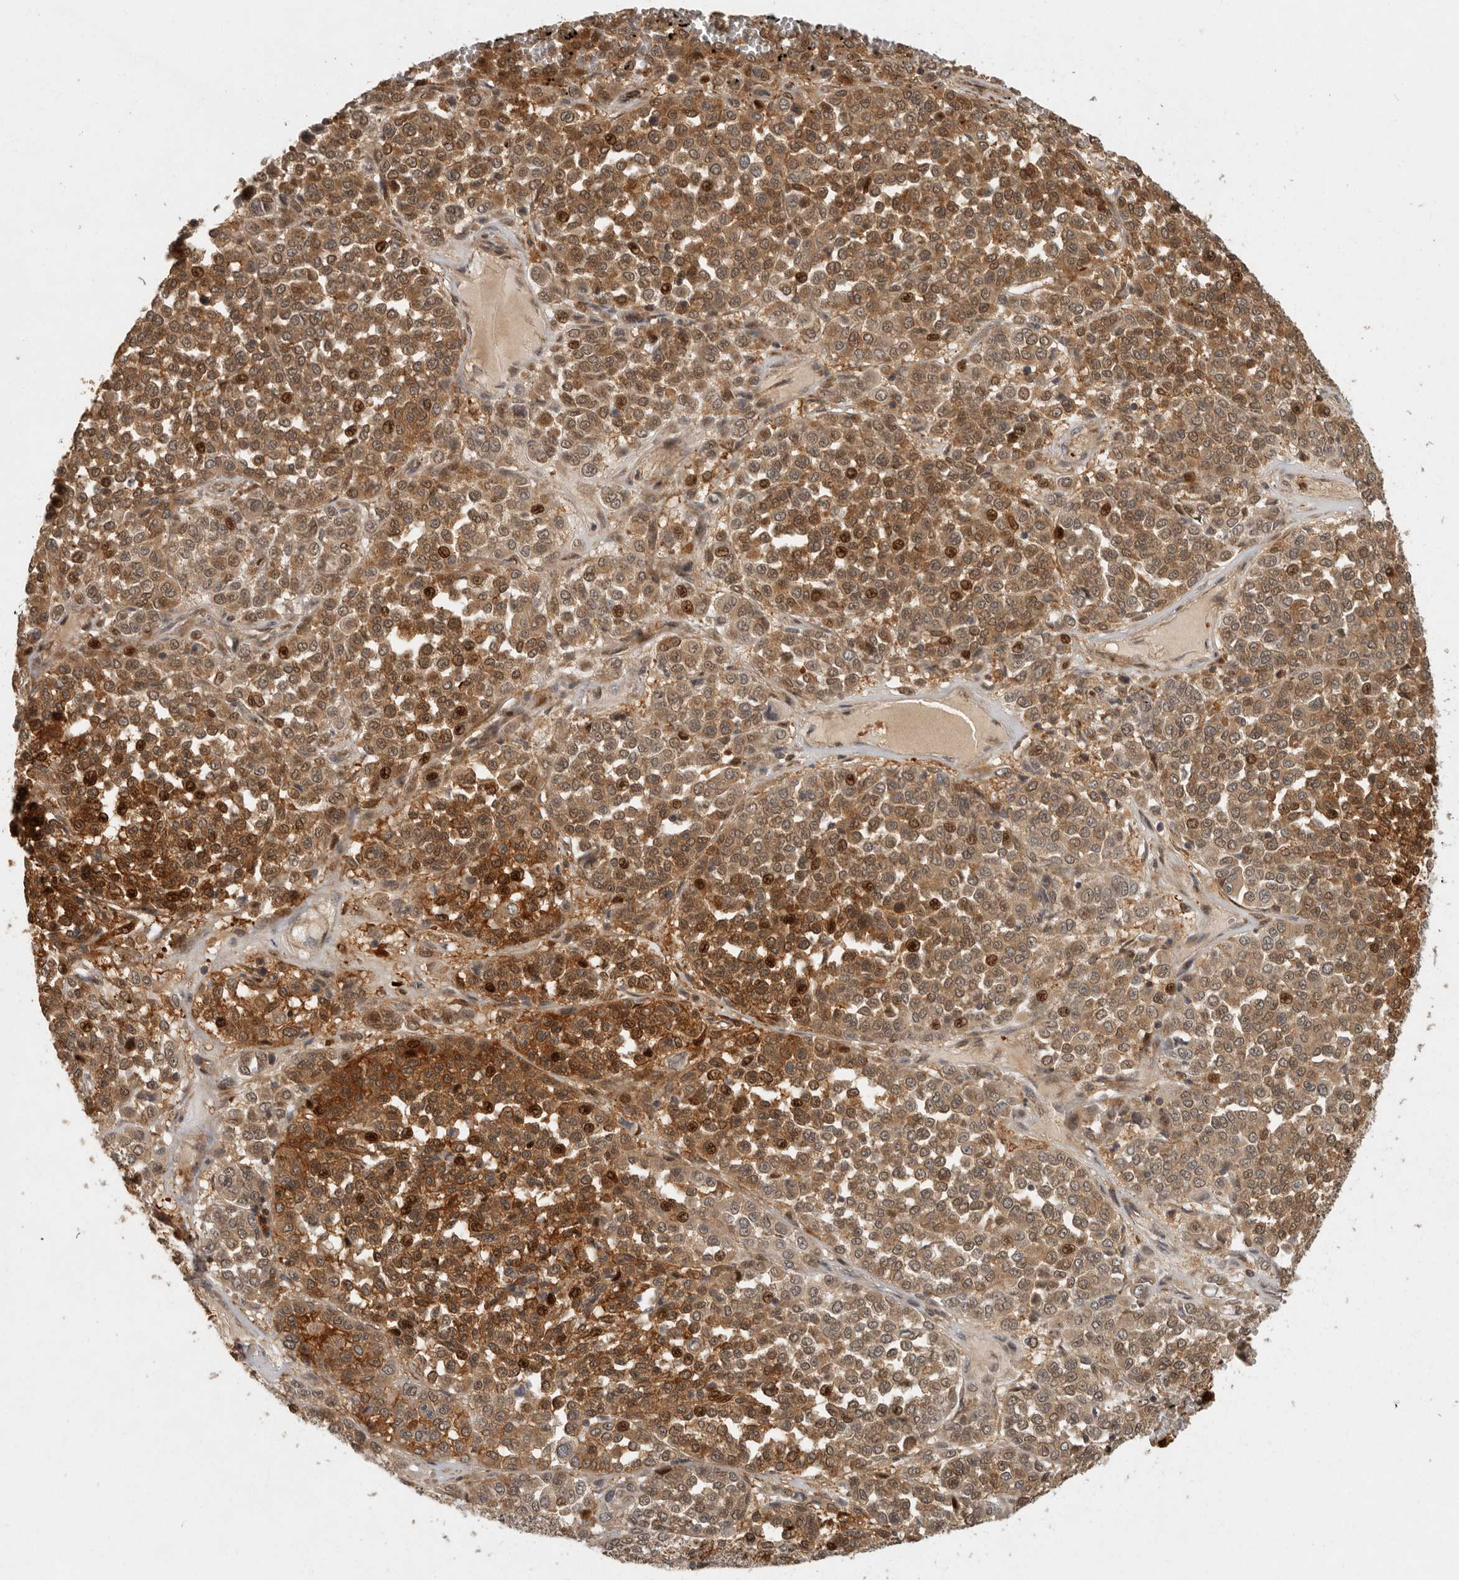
{"staining": {"intensity": "strong", "quantity": "25%-75%", "location": "cytoplasmic/membranous,nuclear"}, "tissue": "melanoma", "cell_type": "Tumor cells", "image_type": "cancer", "snomed": [{"axis": "morphology", "description": "Malignant melanoma, Metastatic site"}, {"axis": "topography", "description": "Pancreas"}], "caption": "Protein staining exhibits strong cytoplasmic/membranous and nuclear positivity in about 25%-75% of tumor cells in melanoma.", "gene": "SWT1", "patient": {"sex": "female", "age": 30}}